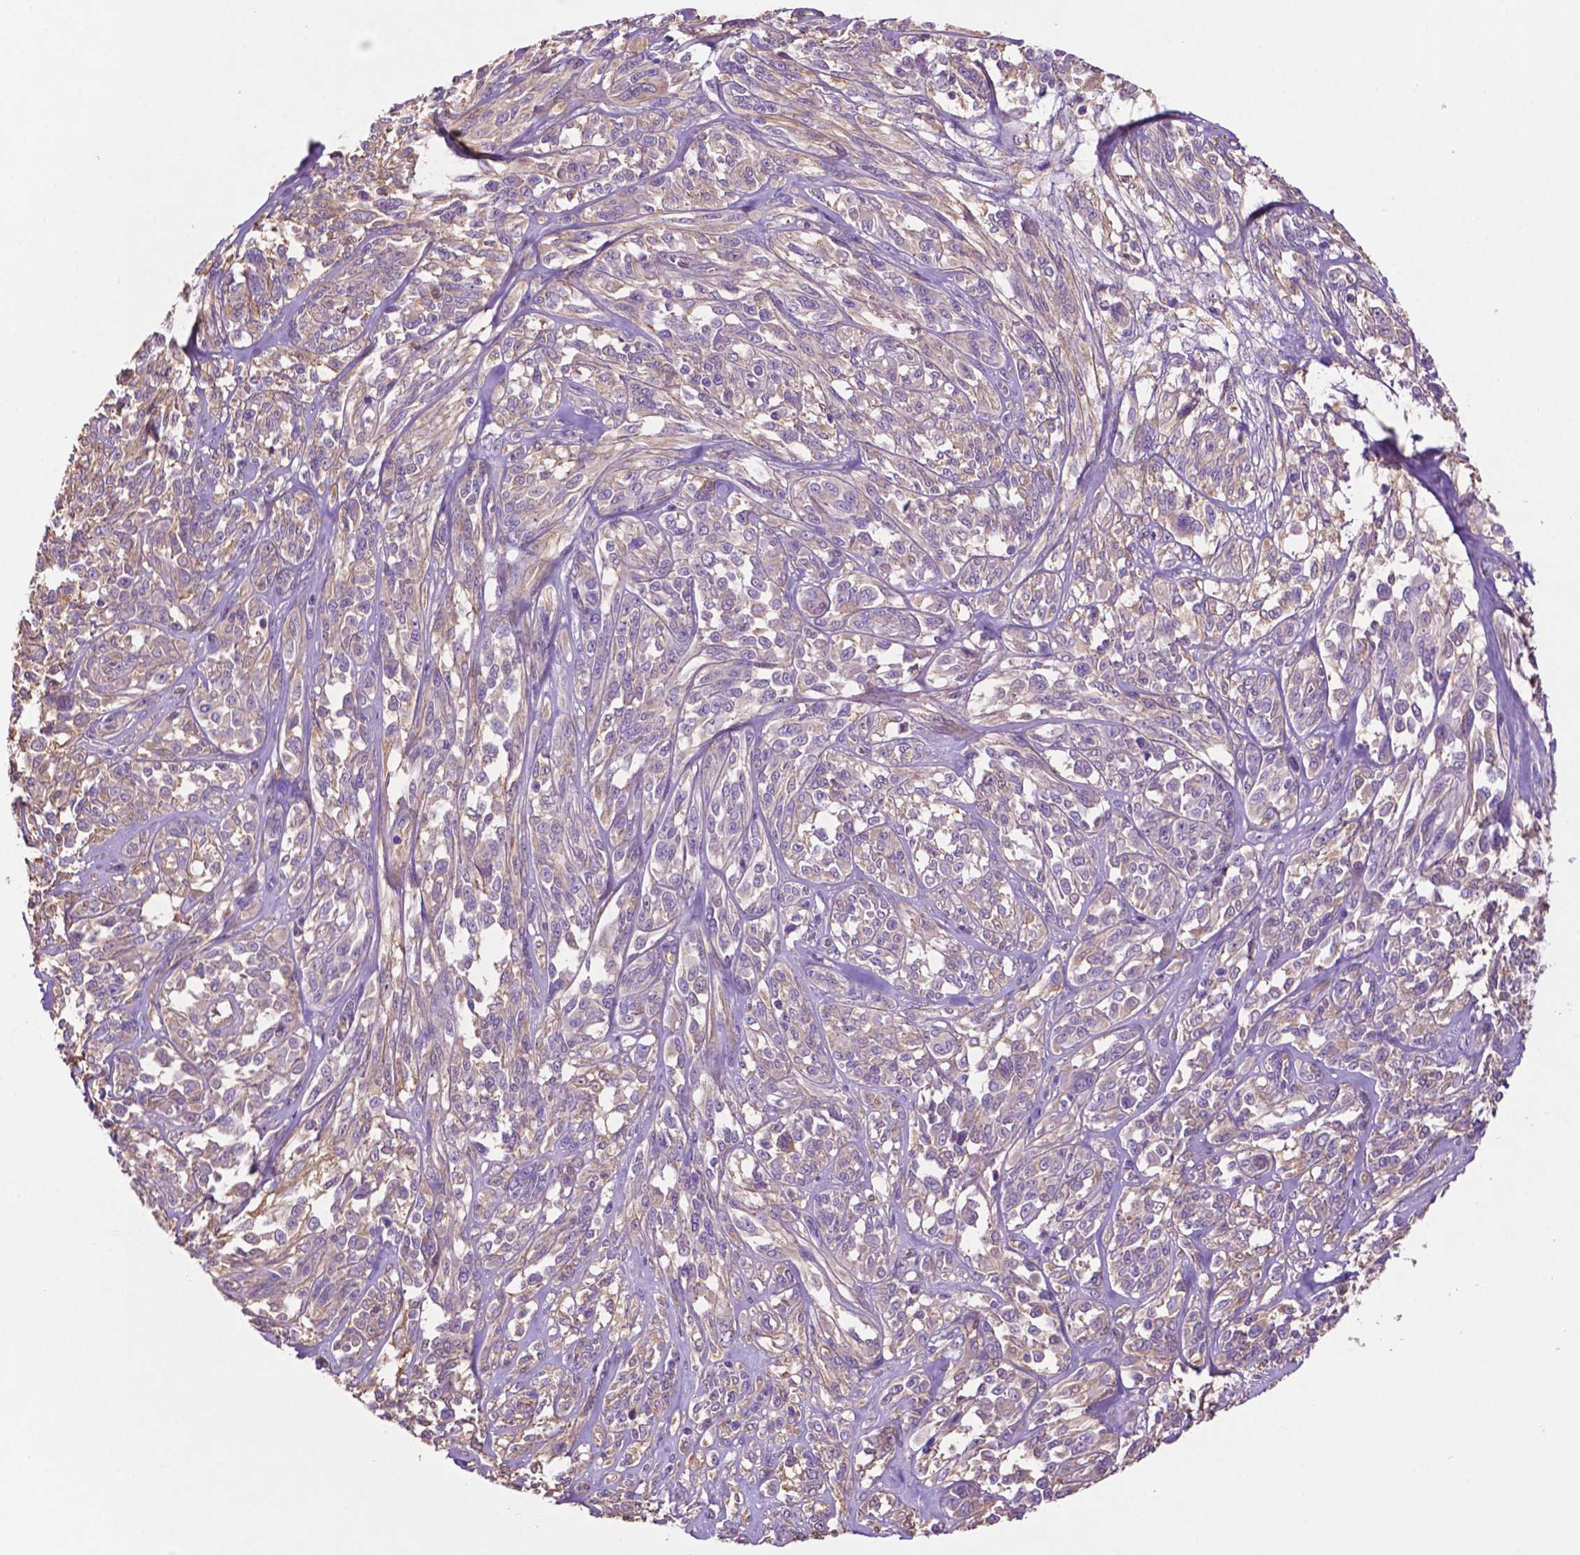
{"staining": {"intensity": "negative", "quantity": "none", "location": "none"}, "tissue": "melanoma", "cell_type": "Tumor cells", "image_type": "cancer", "snomed": [{"axis": "morphology", "description": "Malignant melanoma, NOS"}, {"axis": "topography", "description": "Skin"}], "caption": "Micrograph shows no significant protein expression in tumor cells of melanoma. (DAB (3,3'-diaminobenzidine) IHC, high magnification).", "gene": "GDPD5", "patient": {"sex": "female", "age": 91}}